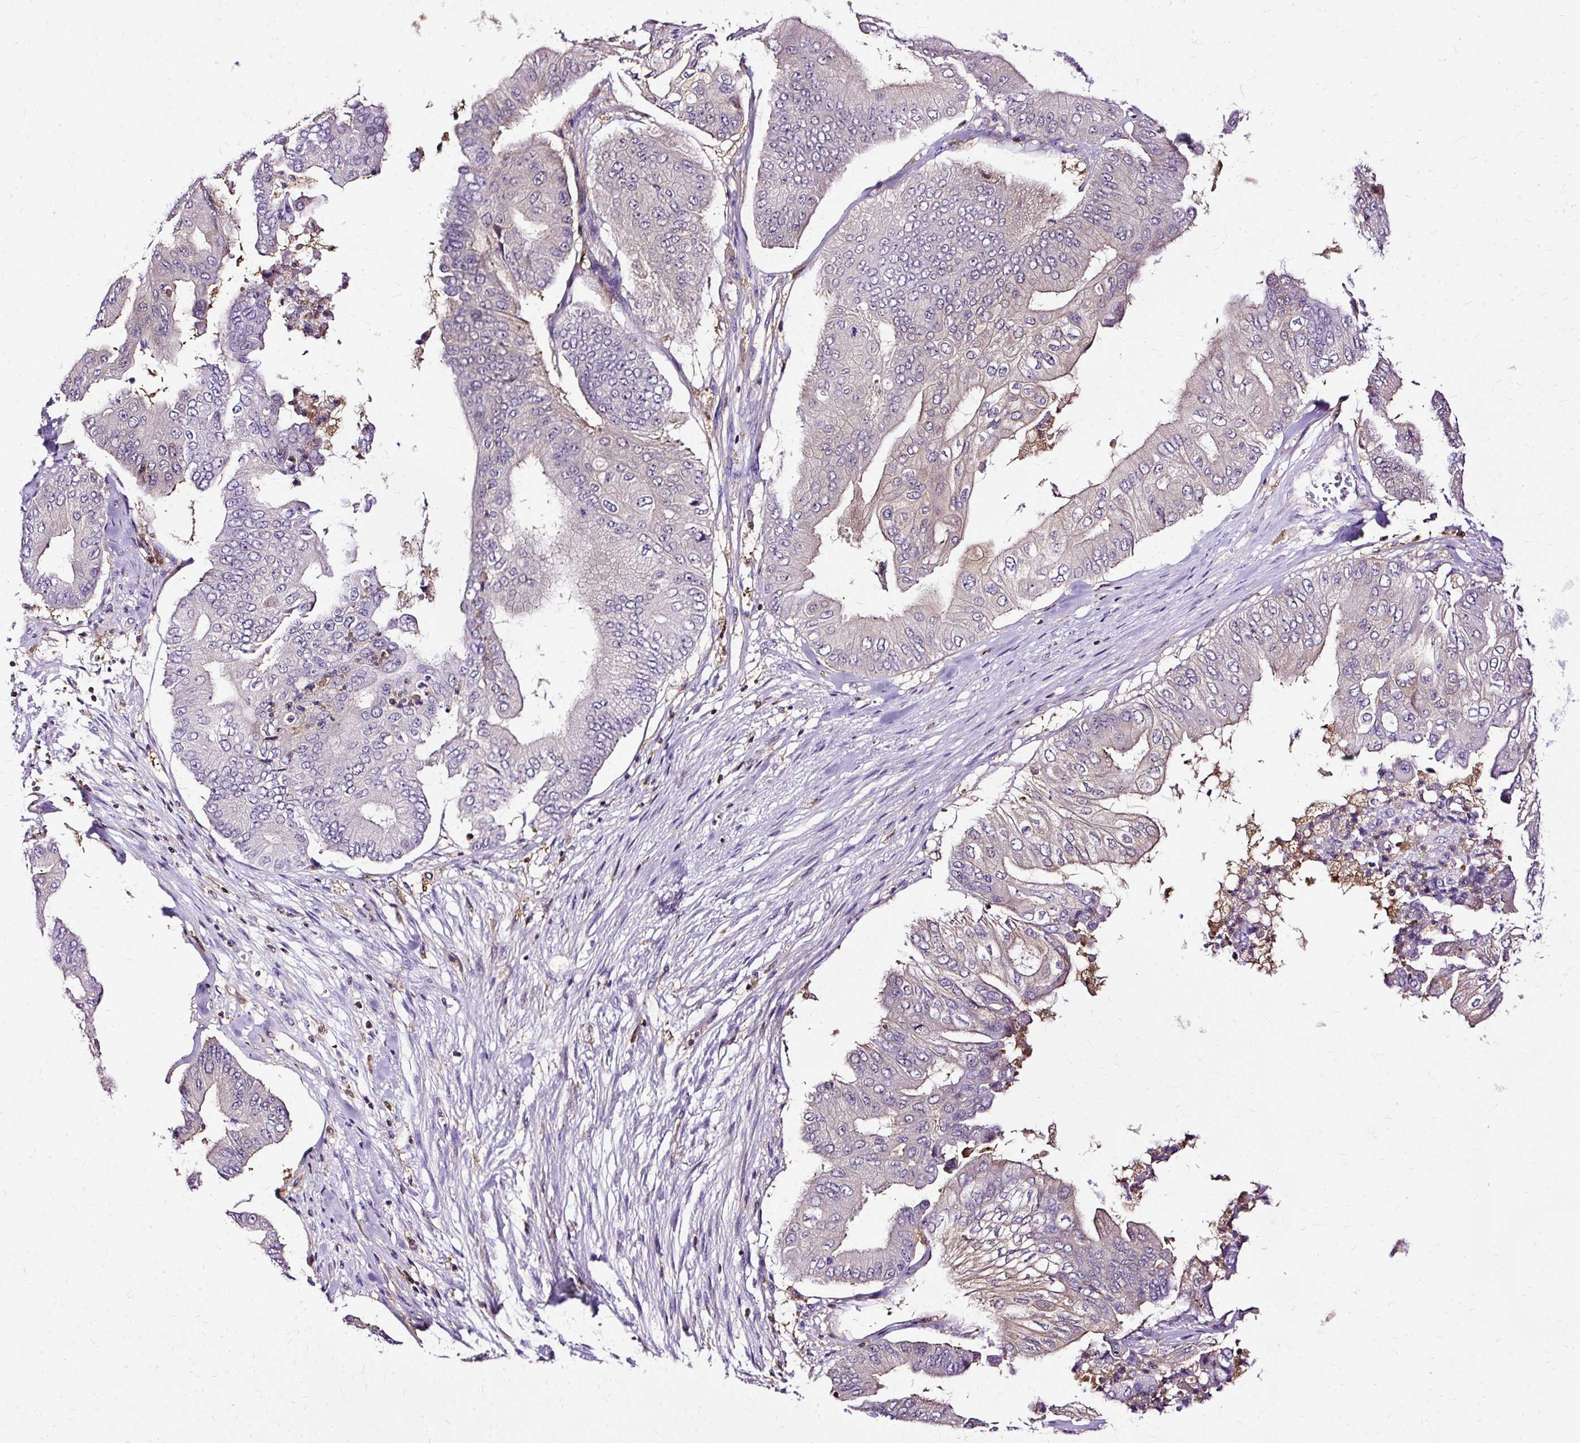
{"staining": {"intensity": "negative", "quantity": "none", "location": "none"}, "tissue": "pancreatic cancer", "cell_type": "Tumor cells", "image_type": "cancer", "snomed": [{"axis": "morphology", "description": "Adenocarcinoma, NOS"}, {"axis": "topography", "description": "Pancreas"}], "caption": "Immunohistochemistry photomicrograph of human pancreatic adenocarcinoma stained for a protein (brown), which displays no positivity in tumor cells.", "gene": "TWF2", "patient": {"sex": "female", "age": 77}}